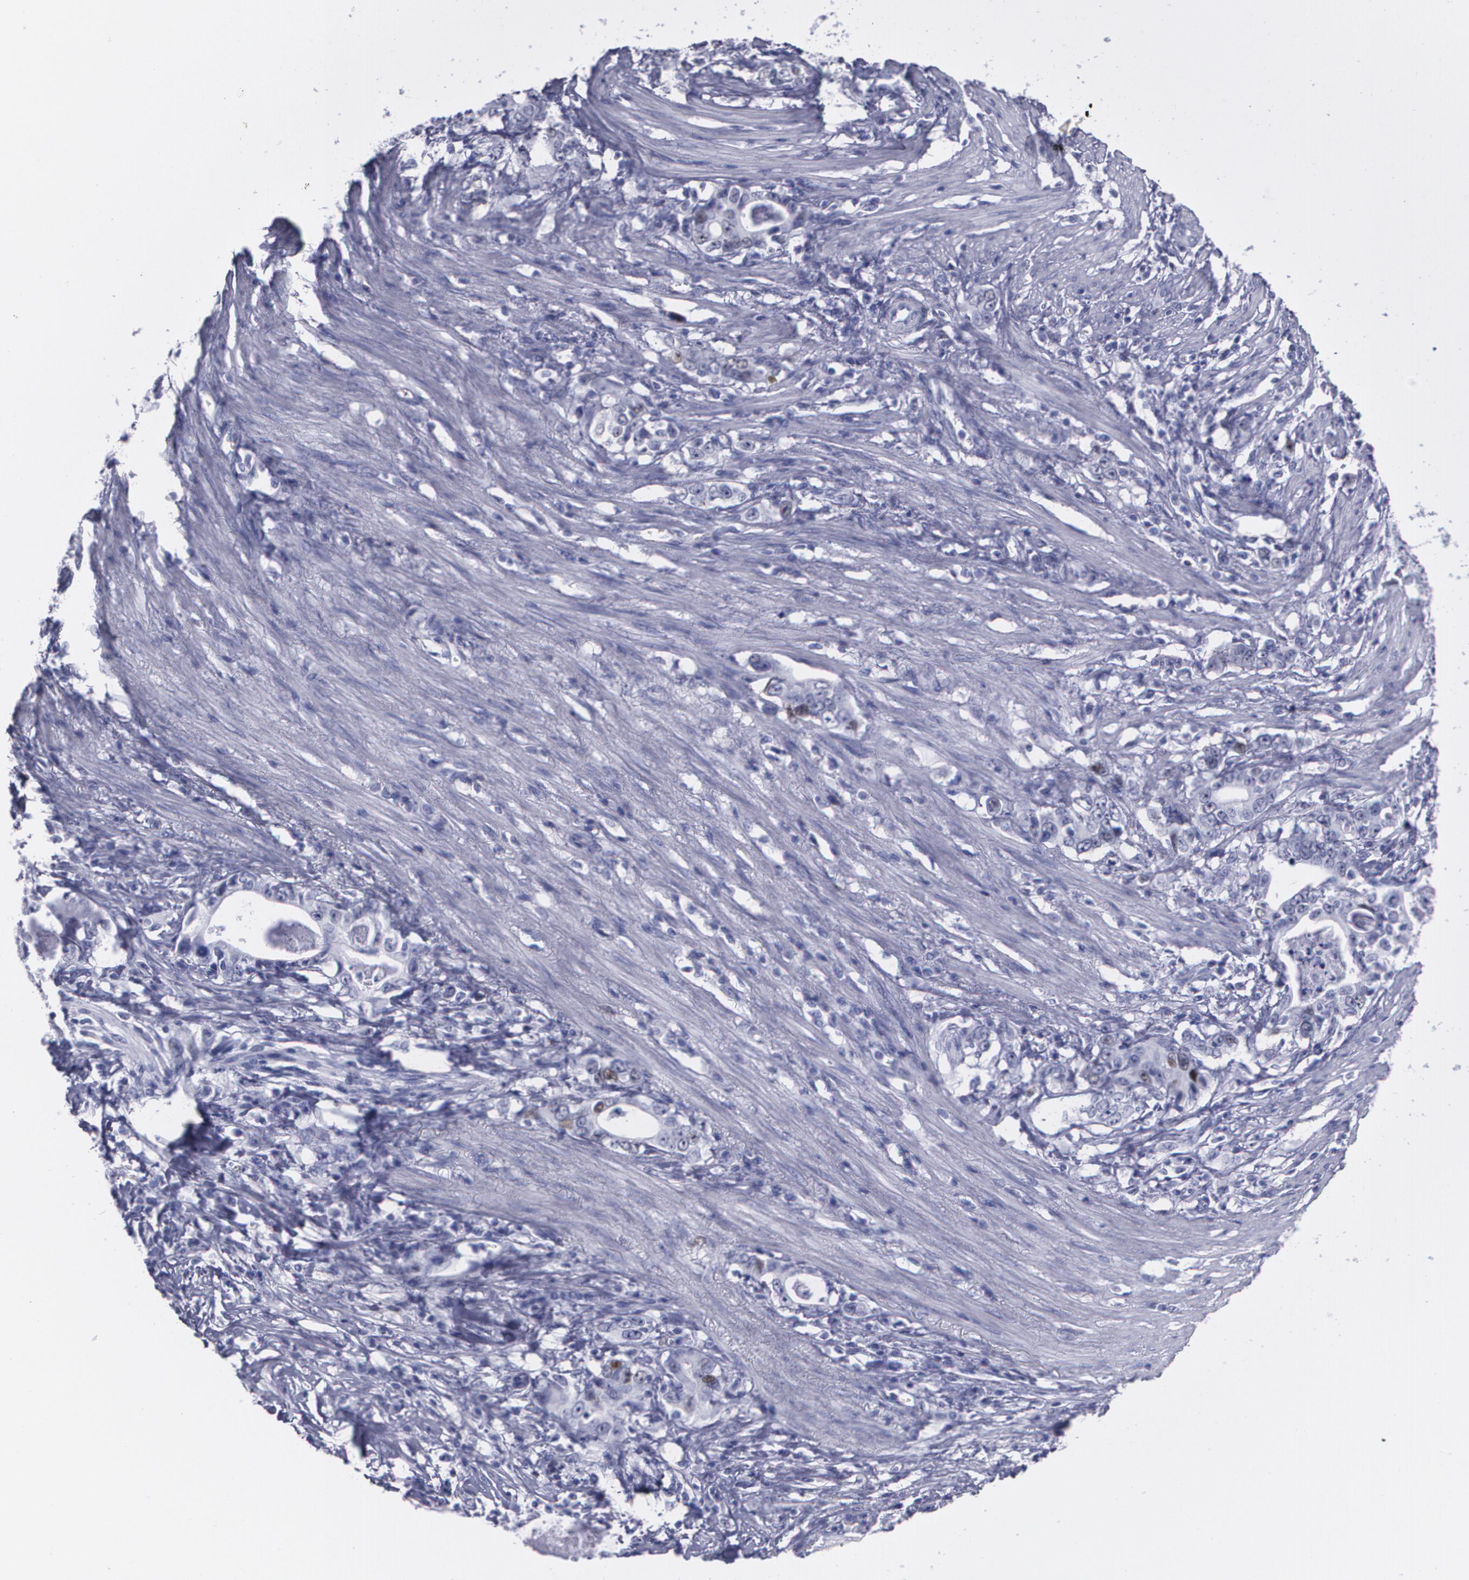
{"staining": {"intensity": "moderate", "quantity": "<25%", "location": "nuclear"}, "tissue": "stomach cancer", "cell_type": "Tumor cells", "image_type": "cancer", "snomed": [{"axis": "morphology", "description": "Adenocarcinoma, NOS"}, {"axis": "topography", "description": "Stomach, lower"}], "caption": "Stomach cancer stained with immunohistochemistry (IHC) reveals moderate nuclear expression in approximately <25% of tumor cells.", "gene": "TP53", "patient": {"sex": "female", "age": 72}}